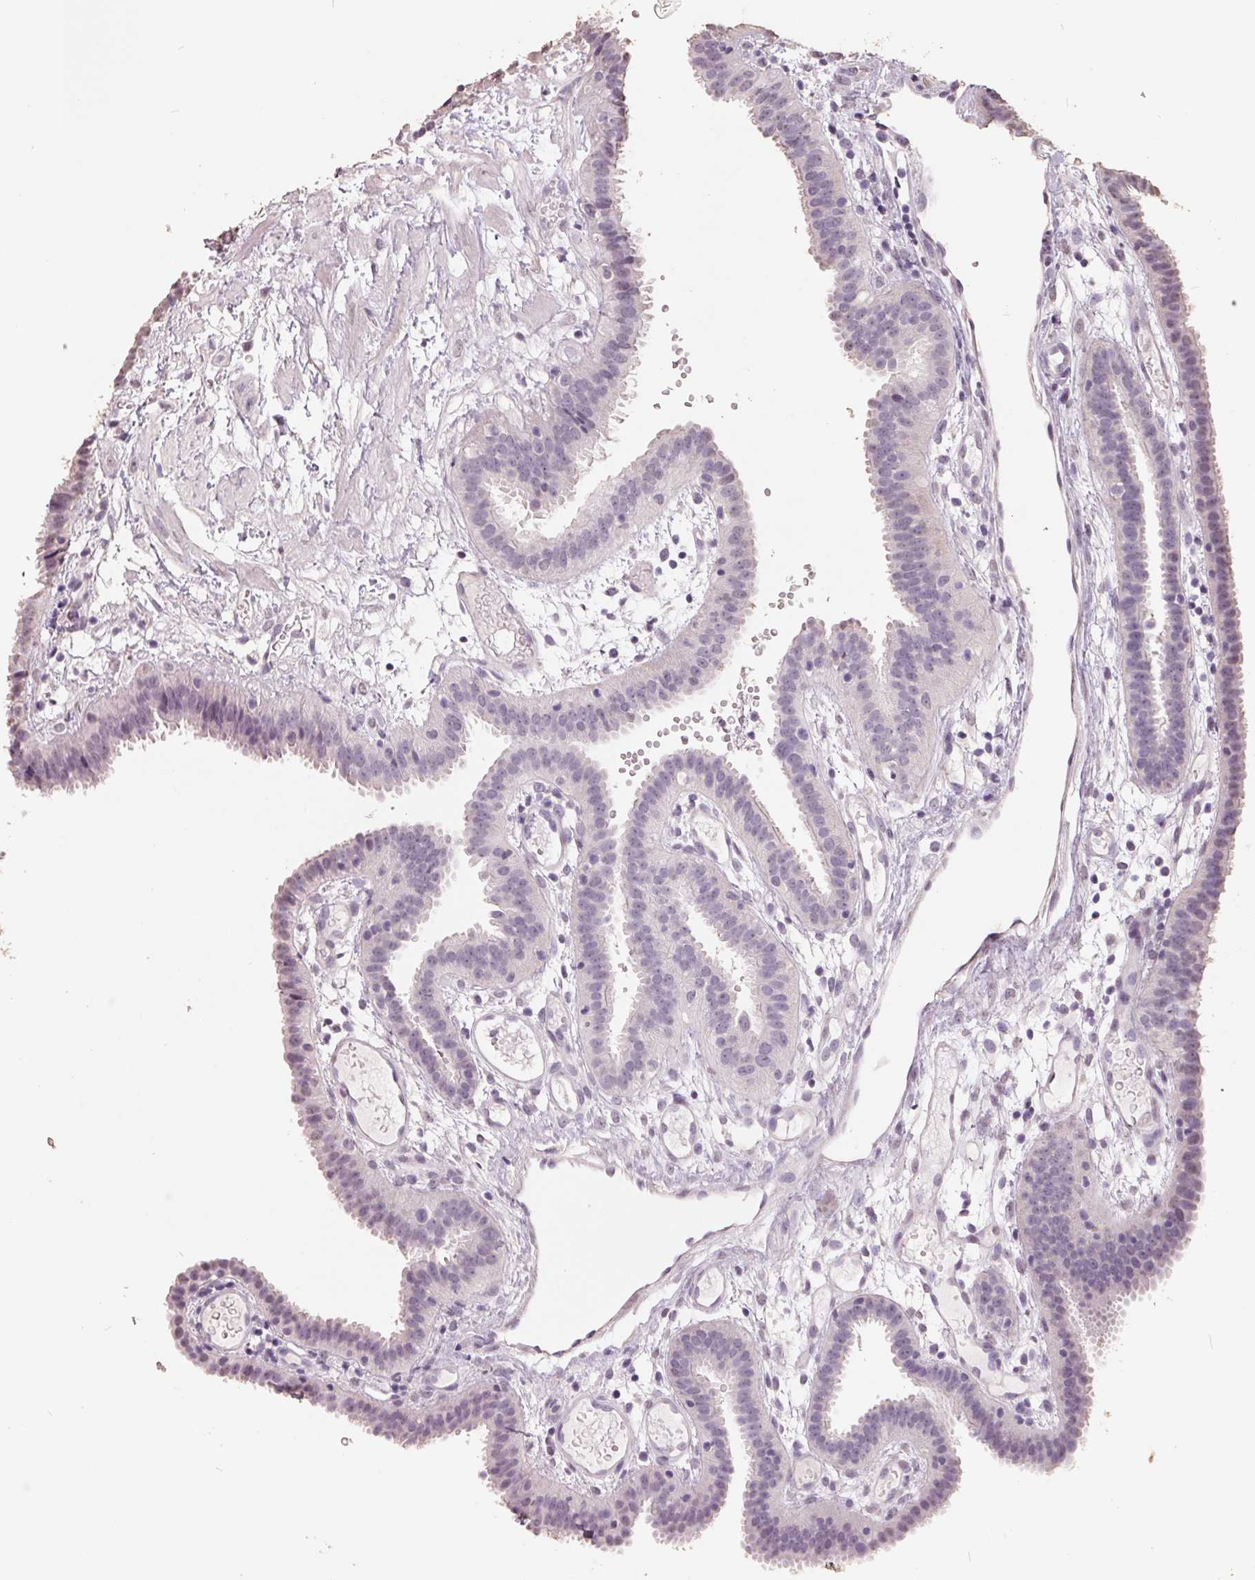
{"staining": {"intensity": "weak", "quantity": "<25%", "location": "nuclear"}, "tissue": "fallopian tube", "cell_type": "Glandular cells", "image_type": "normal", "snomed": [{"axis": "morphology", "description": "Normal tissue, NOS"}, {"axis": "topography", "description": "Fallopian tube"}], "caption": "An IHC image of benign fallopian tube is shown. There is no staining in glandular cells of fallopian tube. (DAB IHC with hematoxylin counter stain).", "gene": "FTCD", "patient": {"sex": "female", "age": 37}}